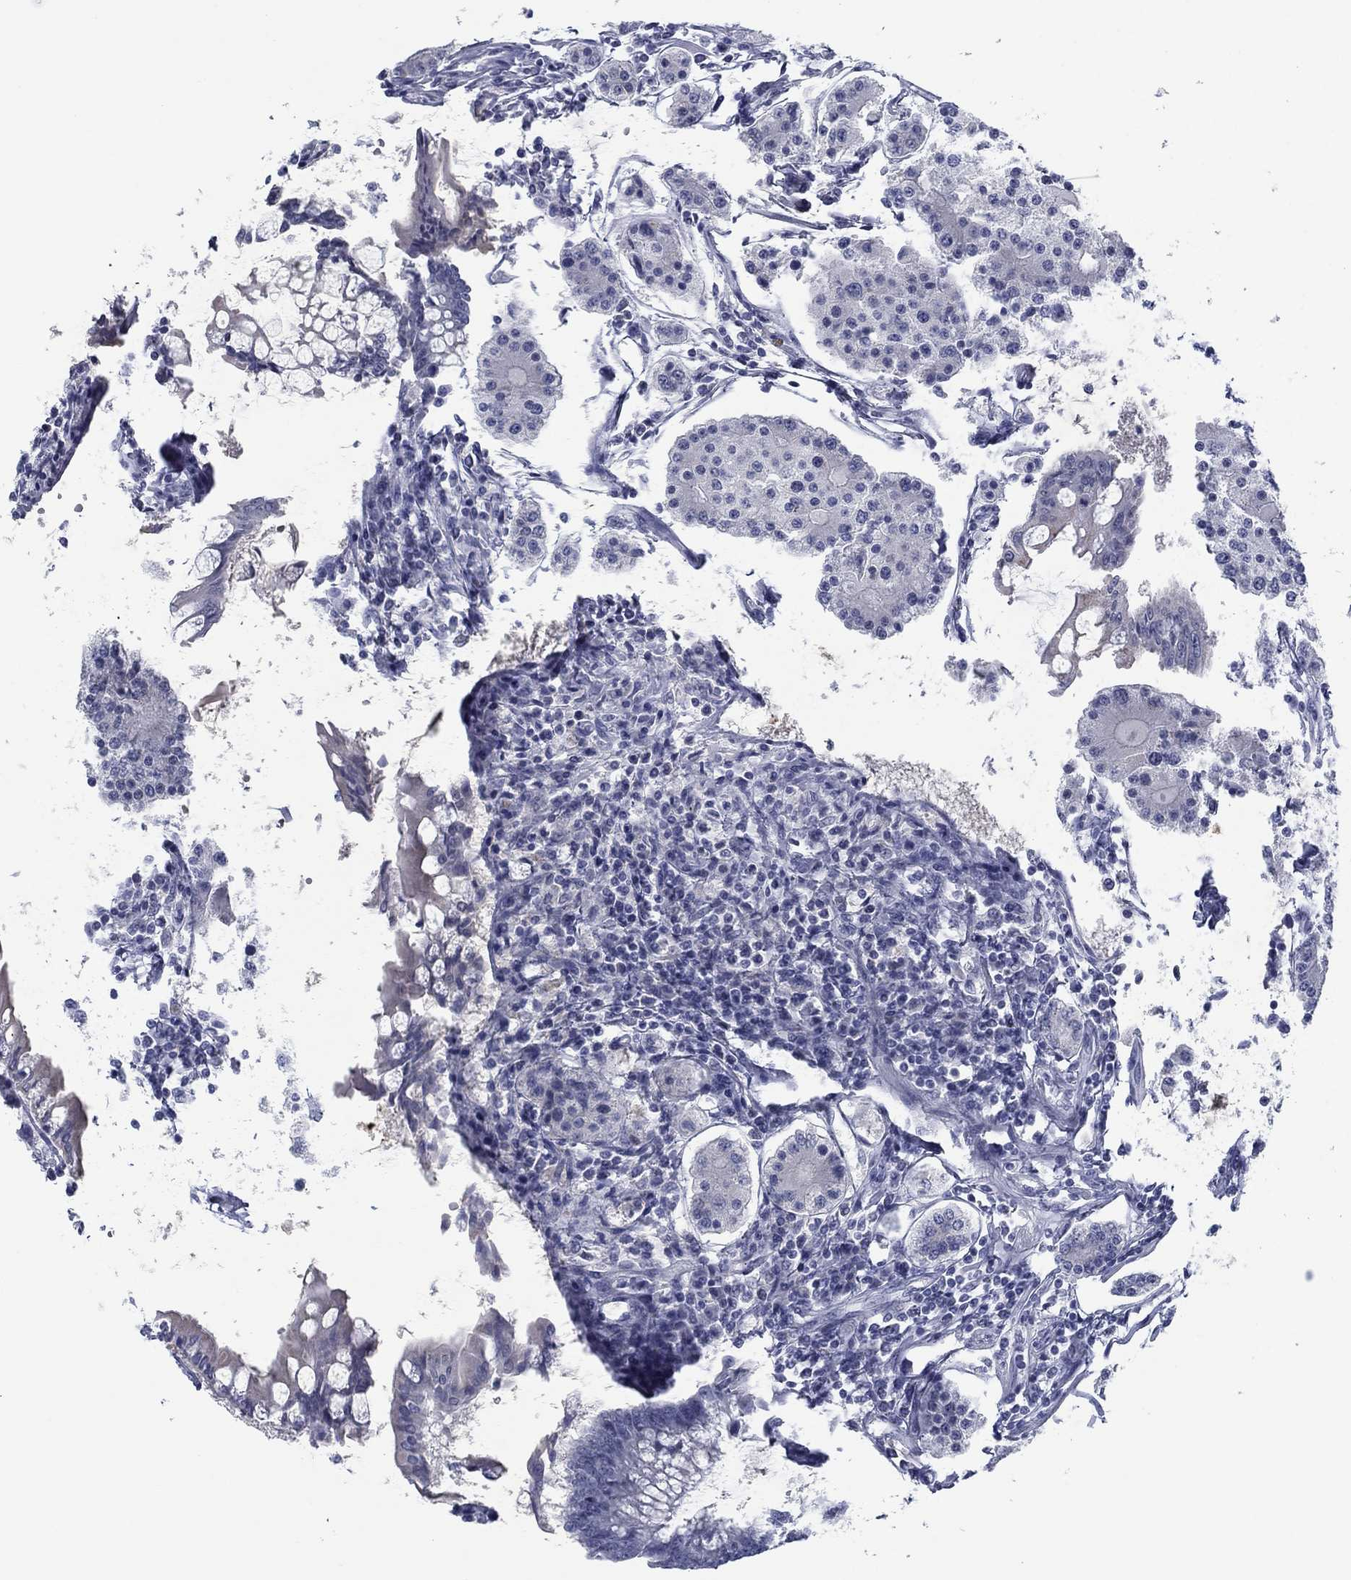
{"staining": {"intensity": "negative", "quantity": "none", "location": "none"}, "tissue": "carcinoid", "cell_type": "Tumor cells", "image_type": "cancer", "snomed": [{"axis": "morphology", "description": "Carcinoid, malignant, NOS"}, {"axis": "topography", "description": "Small intestine"}], "caption": "Tumor cells show no significant protein expression in carcinoid.", "gene": "DNAL1", "patient": {"sex": "female", "age": 65}}